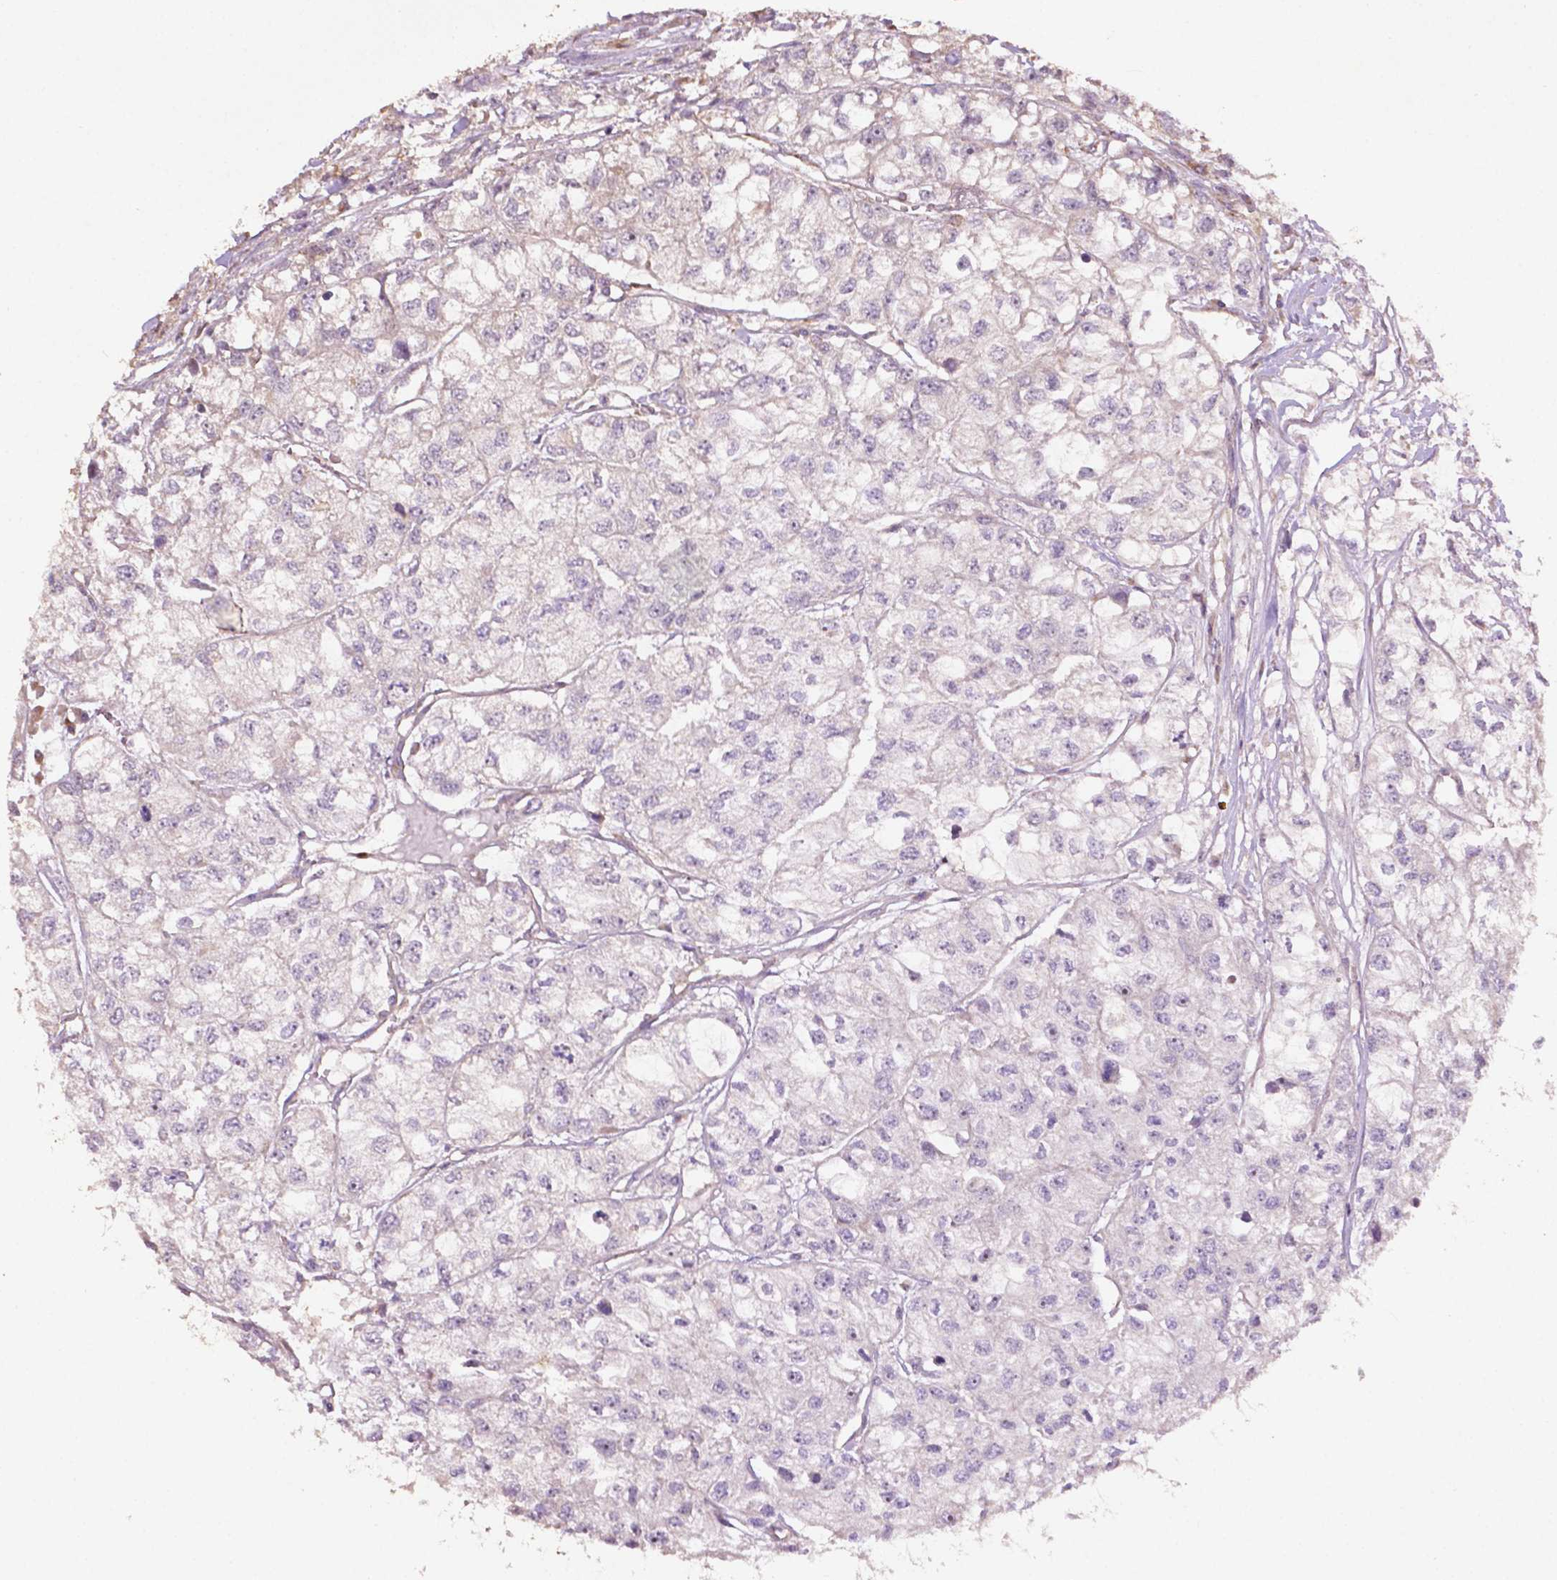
{"staining": {"intensity": "negative", "quantity": "none", "location": "none"}, "tissue": "renal cancer", "cell_type": "Tumor cells", "image_type": "cancer", "snomed": [{"axis": "morphology", "description": "Adenocarcinoma, NOS"}, {"axis": "topography", "description": "Kidney"}], "caption": "The histopathology image demonstrates no staining of tumor cells in renal cancer.", "gene": "LRR1", "patient": {"sex": "male", "age": 56}}